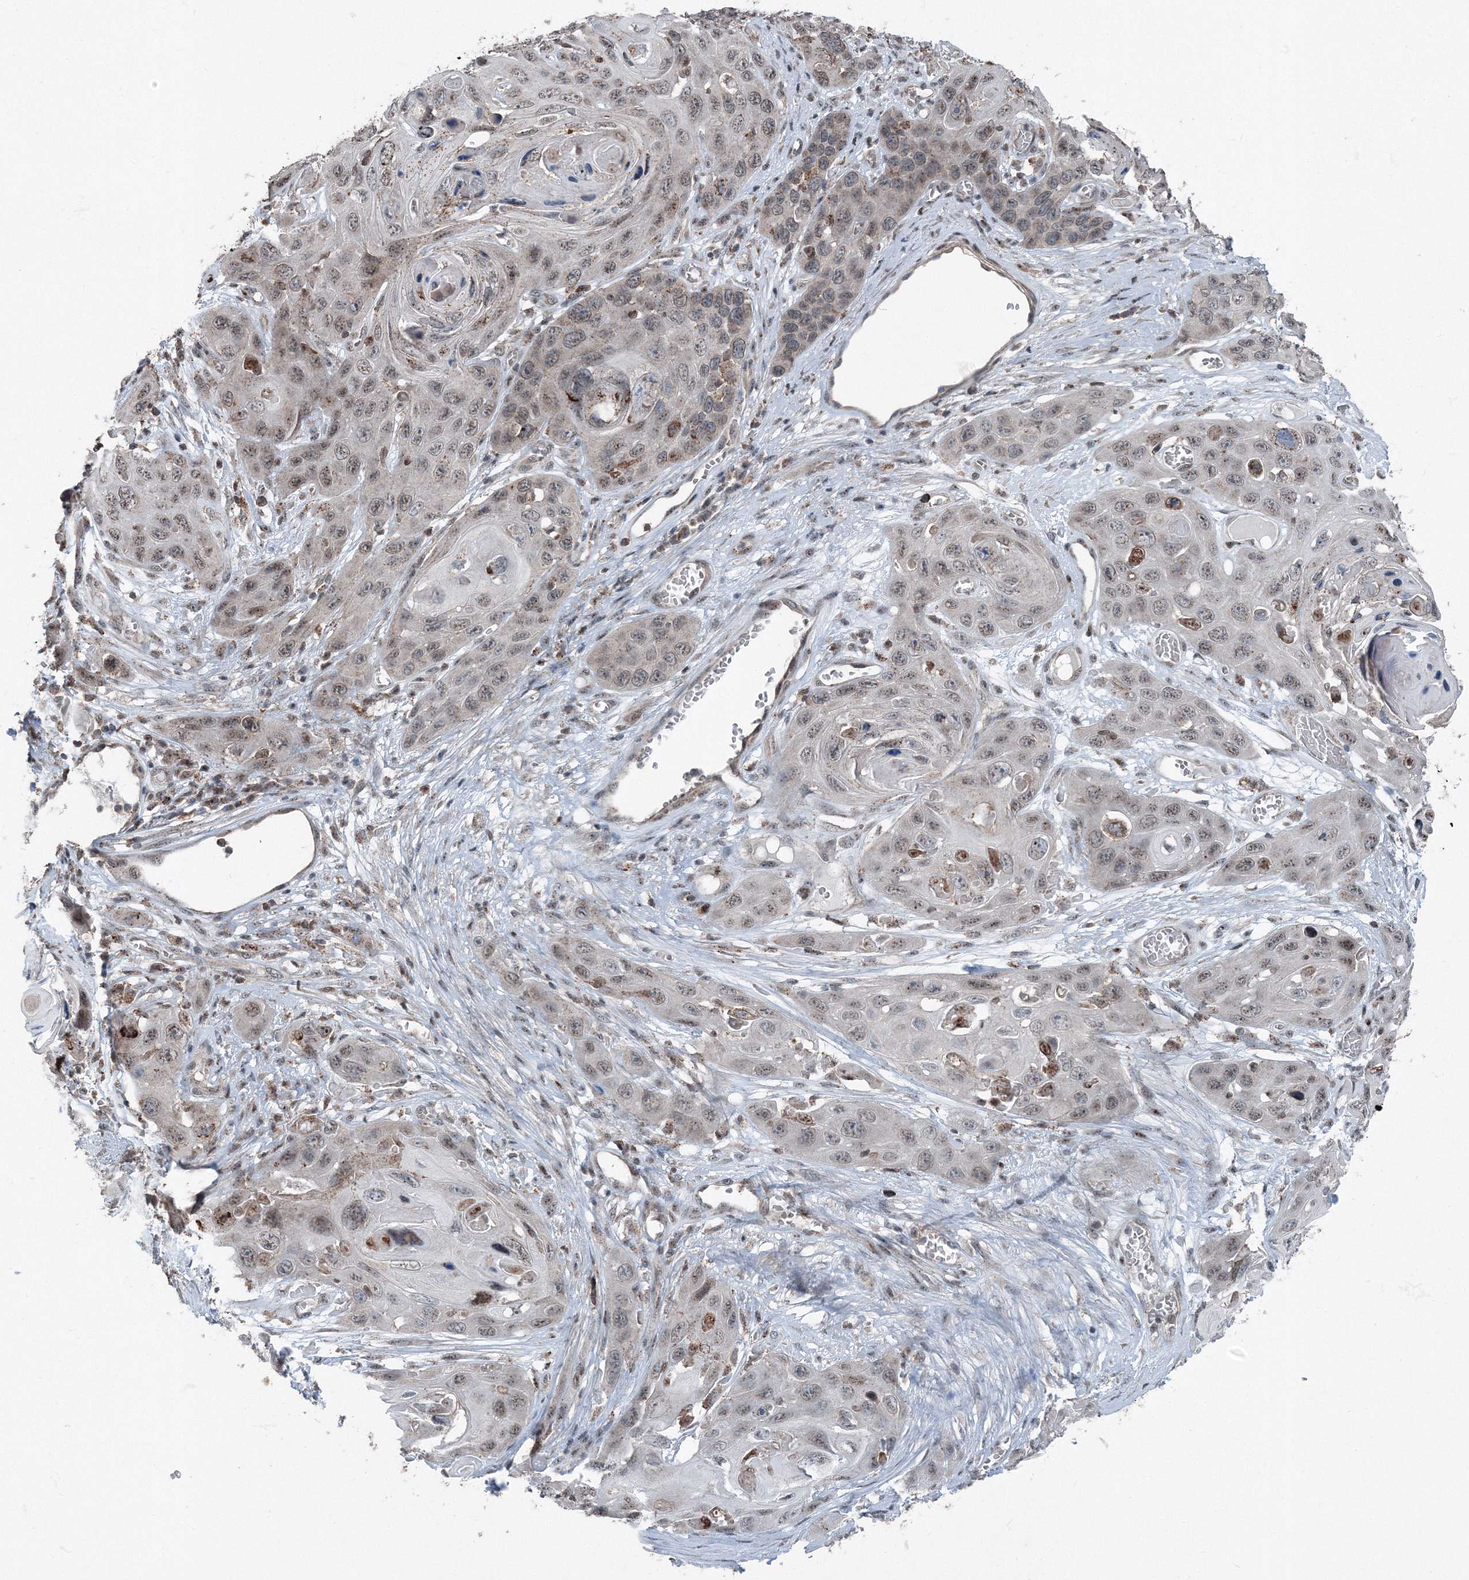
{"staining": {"intensity": "moderate", "quantity": ">75%", "location": "cytoplasmic/membranous"}, "tissue": "skin cancer", "cell_type": "Tumor cells", "image_type": "cancer", "snomed": [{"axis": "morphology", "description": "Squamous cell carcinoma, NOS"}, {"axis": "topography", "description": "Skin"}], "caption": "Protein analysis of skin cancer (squamous cell carcinoma) tissue reveals moderate cytoplasmic/membranous expression in about >75% of tumor cells. Nuclei are stained in blue.", "gene": "AASDH", "patient": {"sex": "male", "age": 55}}